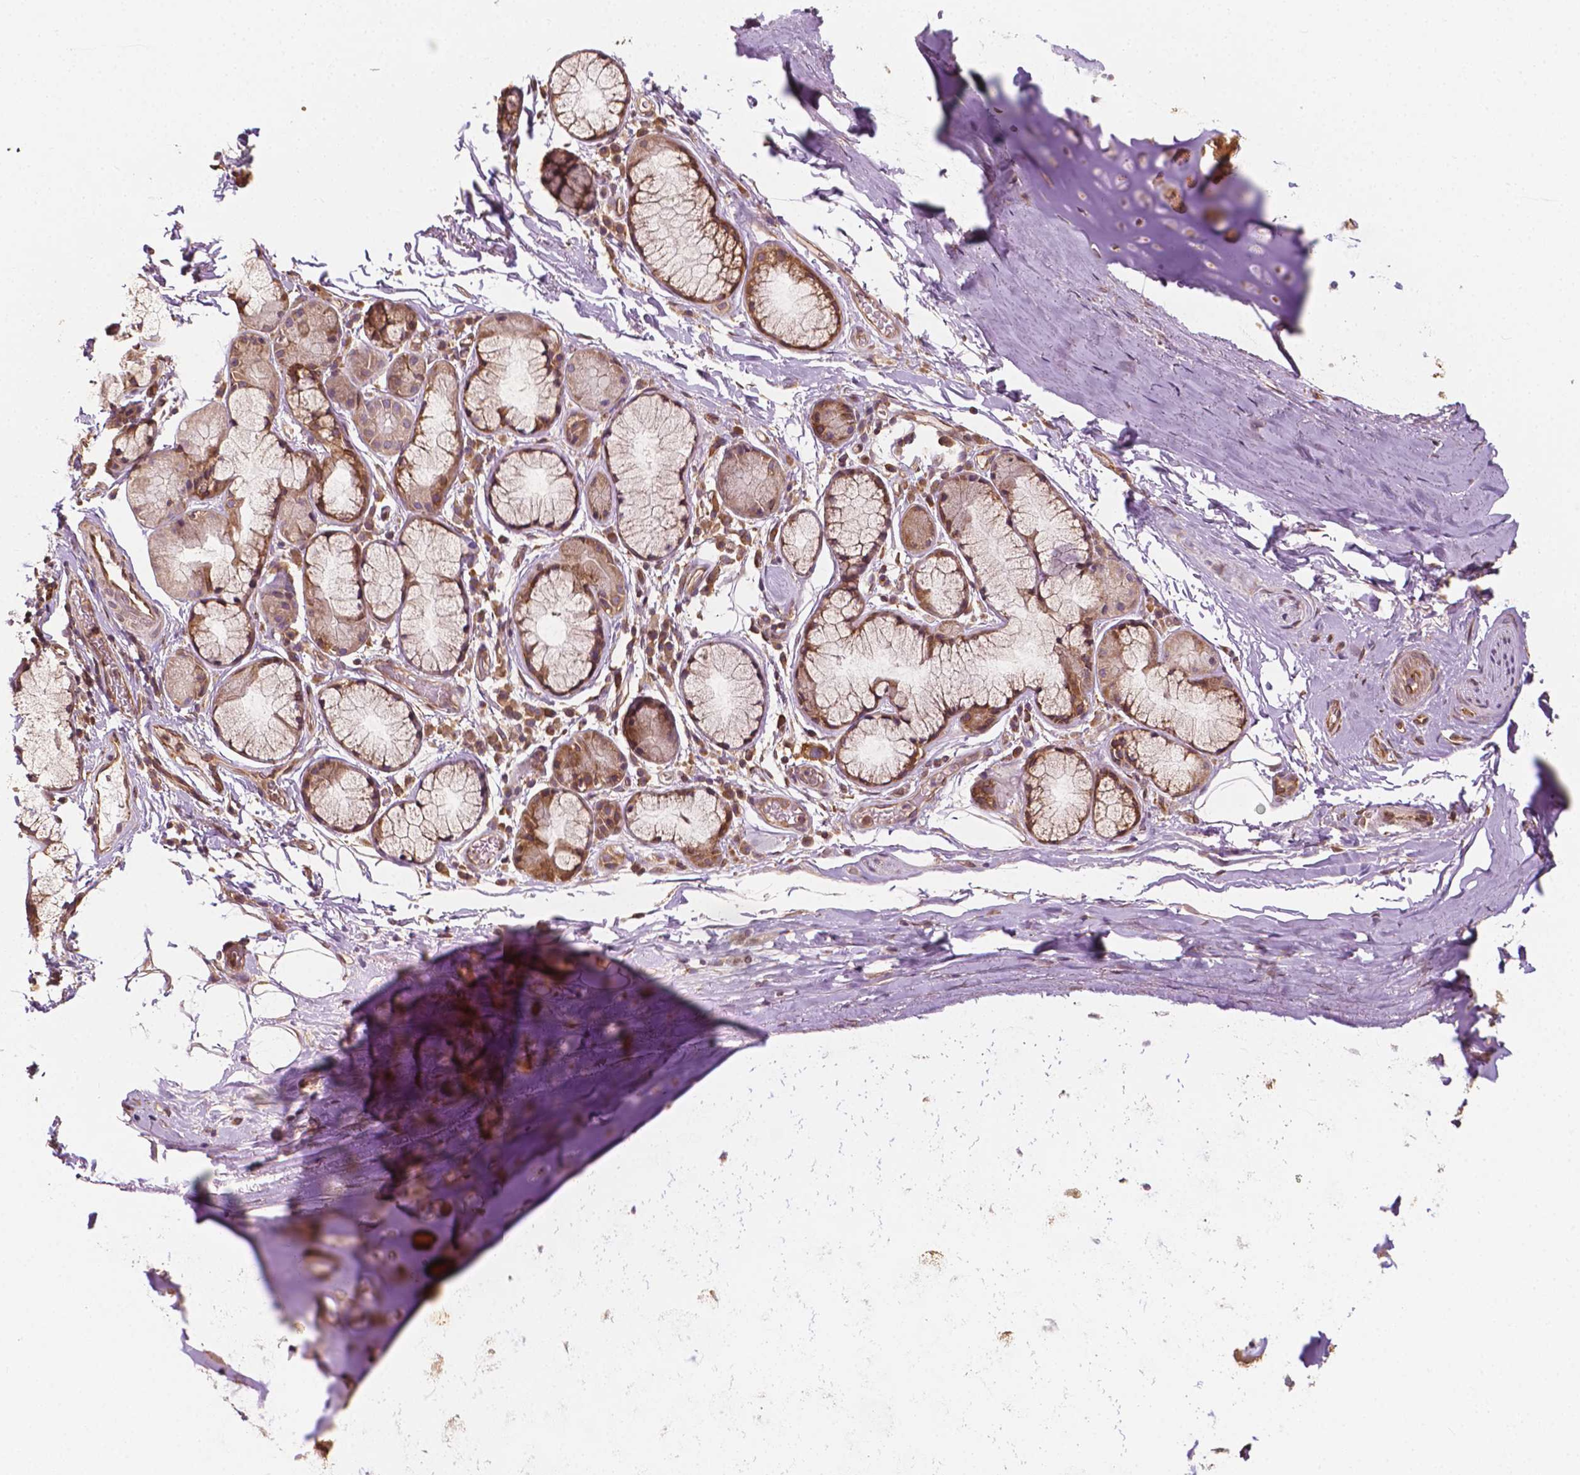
{"staining": {"intensity": "weak", "quantity": "<25%", "location": "cytoplasmic/membranous"}, "tissue": "adipose tissue", "cell_type": "Adipocytes", "image_type": "normal", "snomed": [{"axis": "morphology", "description": "Normal tissue, NOS"}, {"axis": "topography", "description": "Bronchus"}, {"axis": "topography", "description": "Lung"}], "caption": "IHC of unremarkable human adipose tissue displays no expression in adipocytes.", "gene": "G3BP1", "patient": {"sex": "female", "age": 57}}